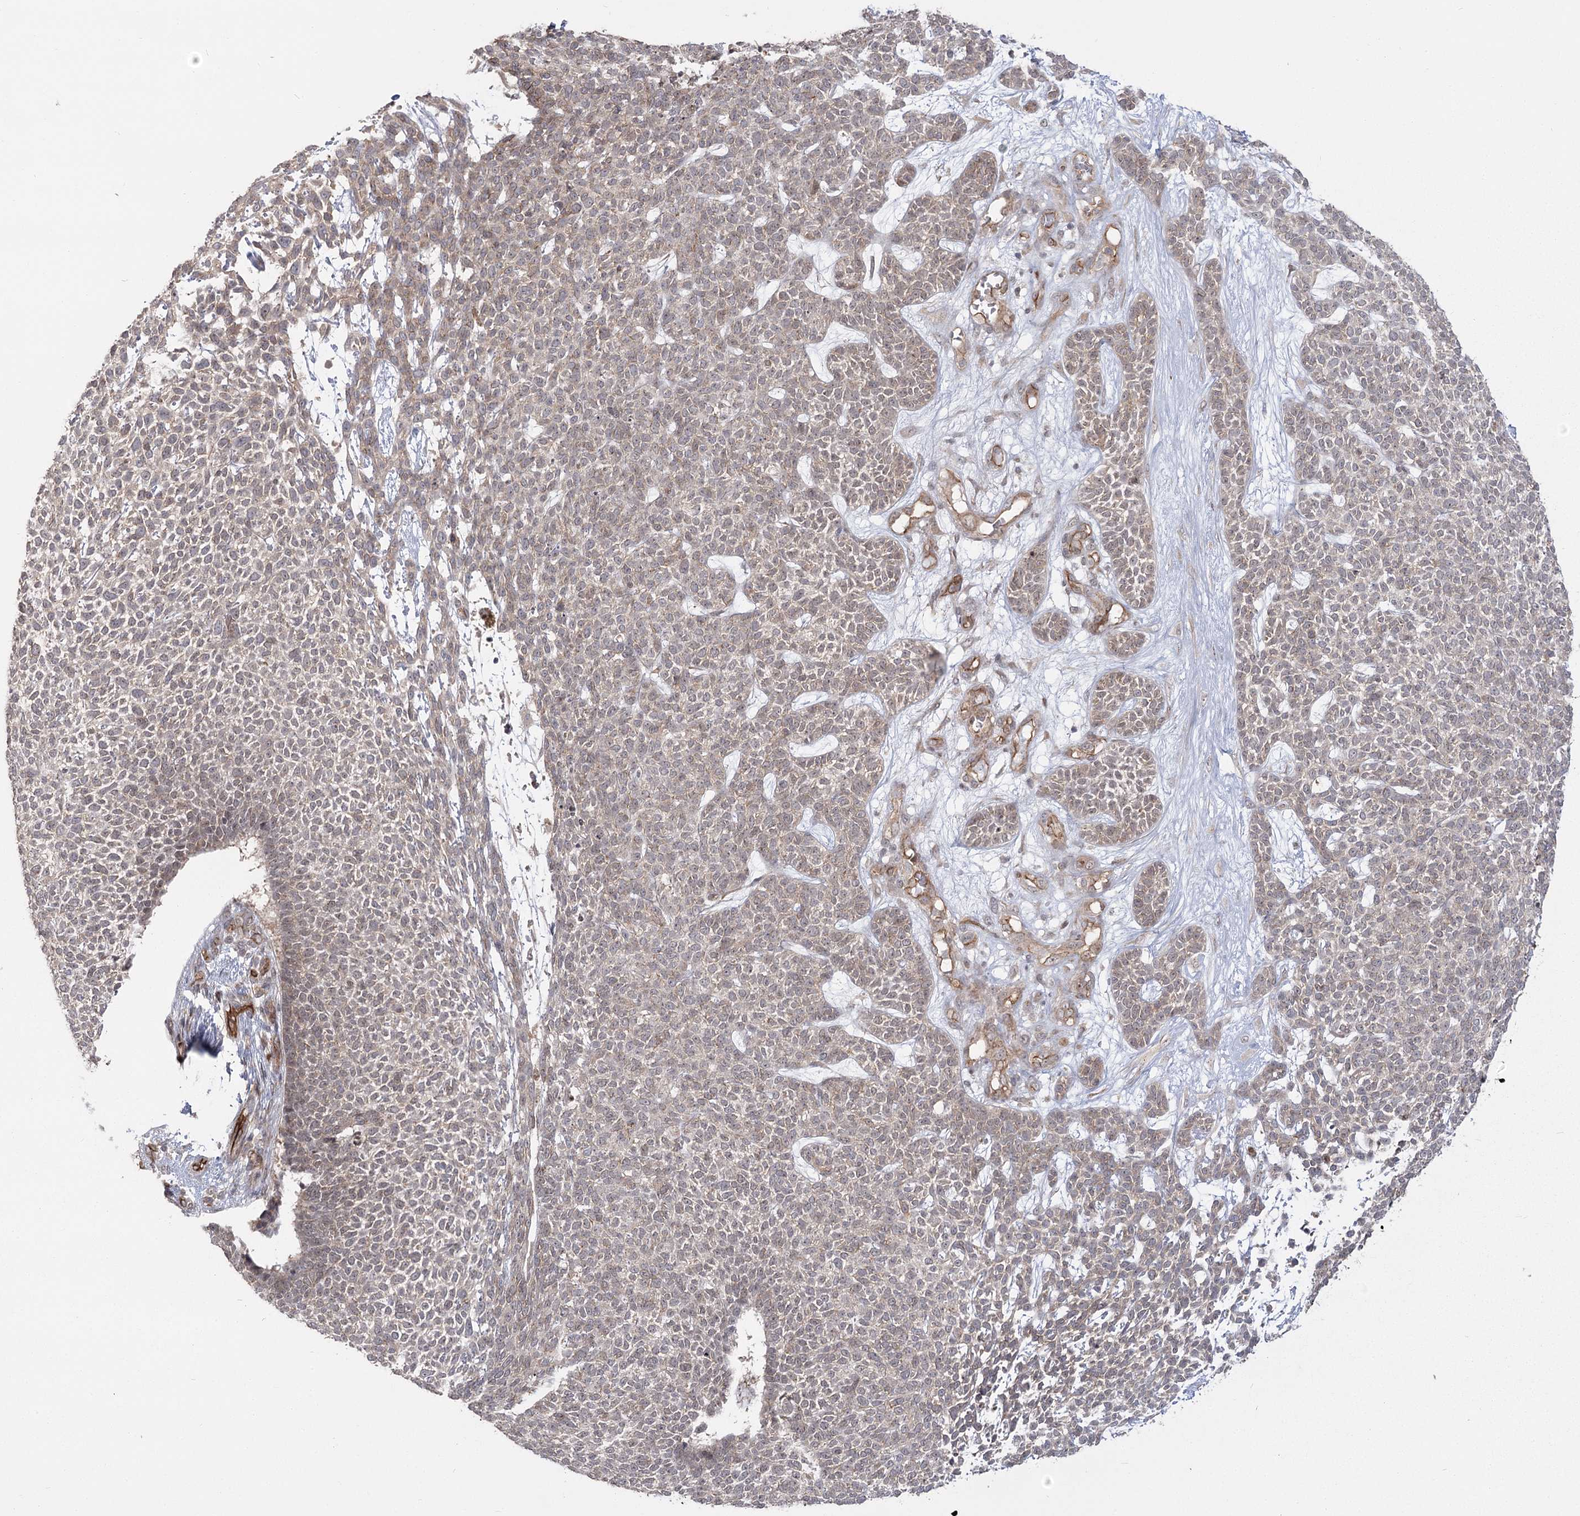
{"staining": {"intensity": "weak", "quantity": "<25%", "location": "cytoplasmic/membranous"}, "tissue": "skin cancer", "cell_type": "Tumor cells", "image_type": "cancer", "snomed": [{"axis": "morphology", "description": "Basal cell carcinoma"}, {"axis": "topography", "description": "Skin"}], "caption": "This is an immunohistochemistry photomicrograph of skin basal cell carcinoma. There is no expression in tumor cells.", "gene": "RPP14", "patient": {"sex": "female", "age": 84}}